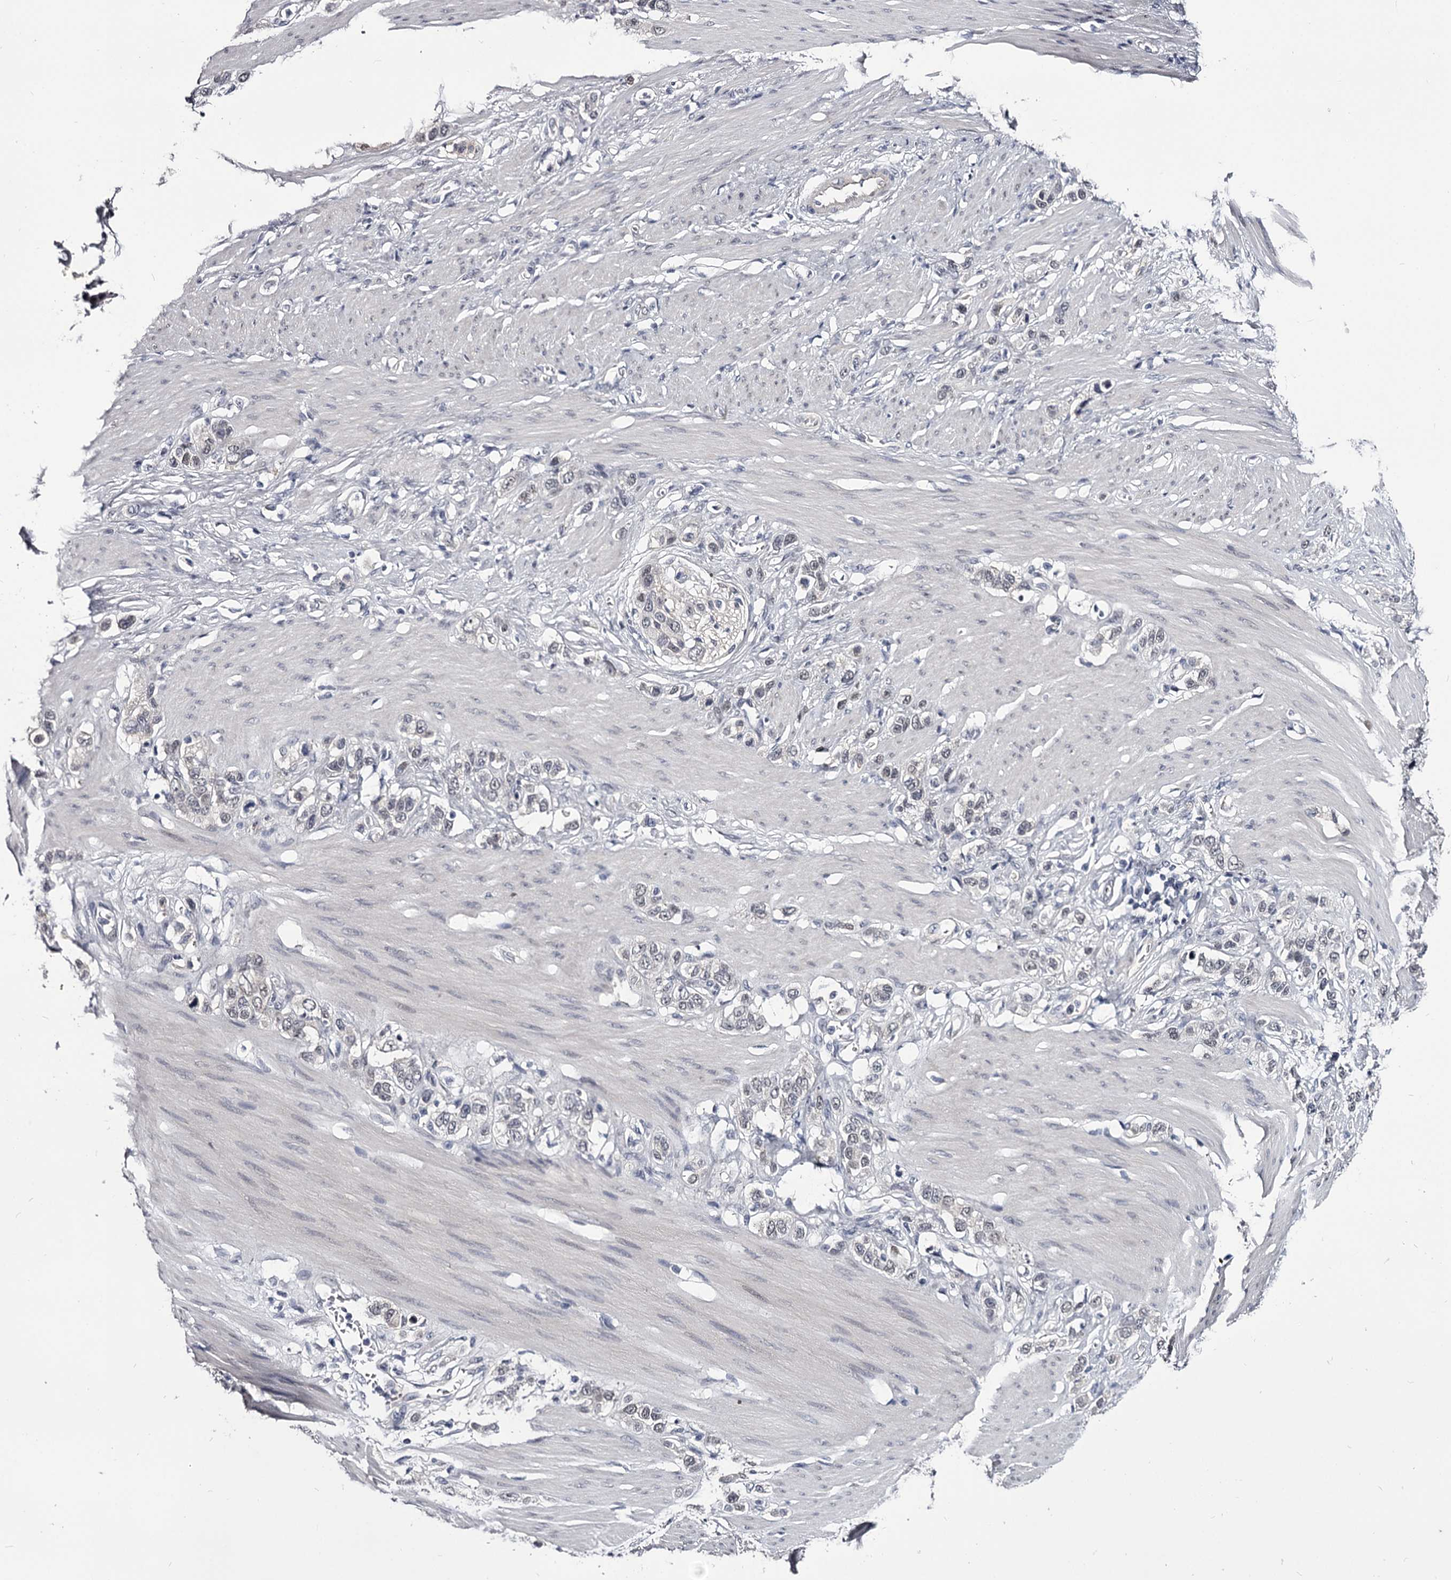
{"staining": {"intensity": "negative", "quantity": "none", "location": "none"}, "tissue": "stomach cancer", "cell_type": "Tumor cells", "image_type": "cancer", "snomed": [{"axis": "morphology", "description": "Adenocarcinoma, NOS"}, {"axis": "morphology", "description": "Adenocarcinoma, High grade"}, {"axis": "topography", "description": "Stomach, upper"}, {"axis": "topography", "description": "Stomach, lower"}], "caption": "Tumor cells show no significant staining in stomach cancer.", "gene": "OVOL2", "patient": {"sex": "female", "age": 65}}